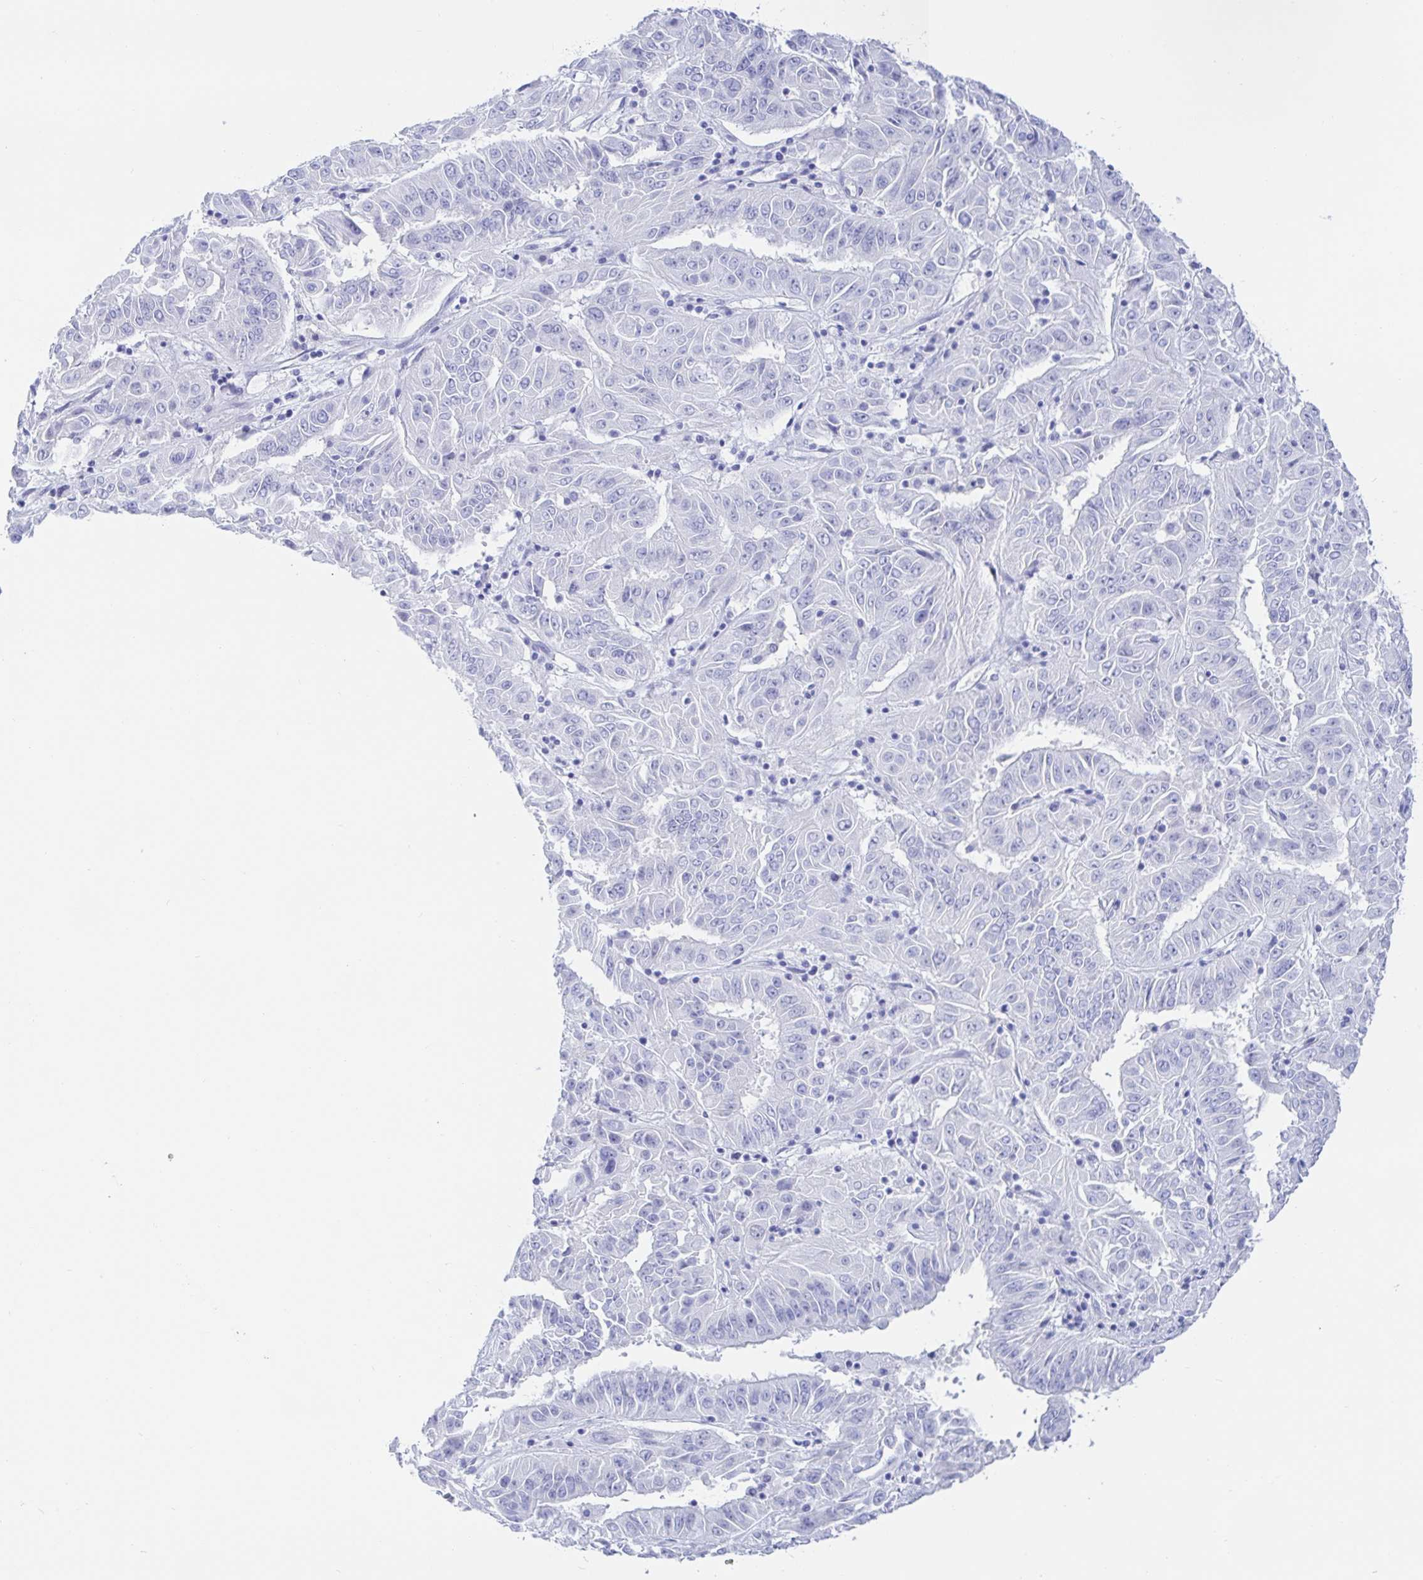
{"staining": {"intensity": "negative", "quantity": "none", "location": "none"}, "tissue": "pancreatic cancer", "cell_type": "Tumor cells", "image_type": "cancer", "snomed": [{"axis": "morphology", "description": "Adenocarcinoma, NOS"}, {"axis": "topography", "description": "Pancreas"}], "caption": "Micrograph shows no protein positivity in tumor cells of pancreatic cancer tissue.", "gene": "KCNH6", "patient": {"sex": "male", "age": 63}}